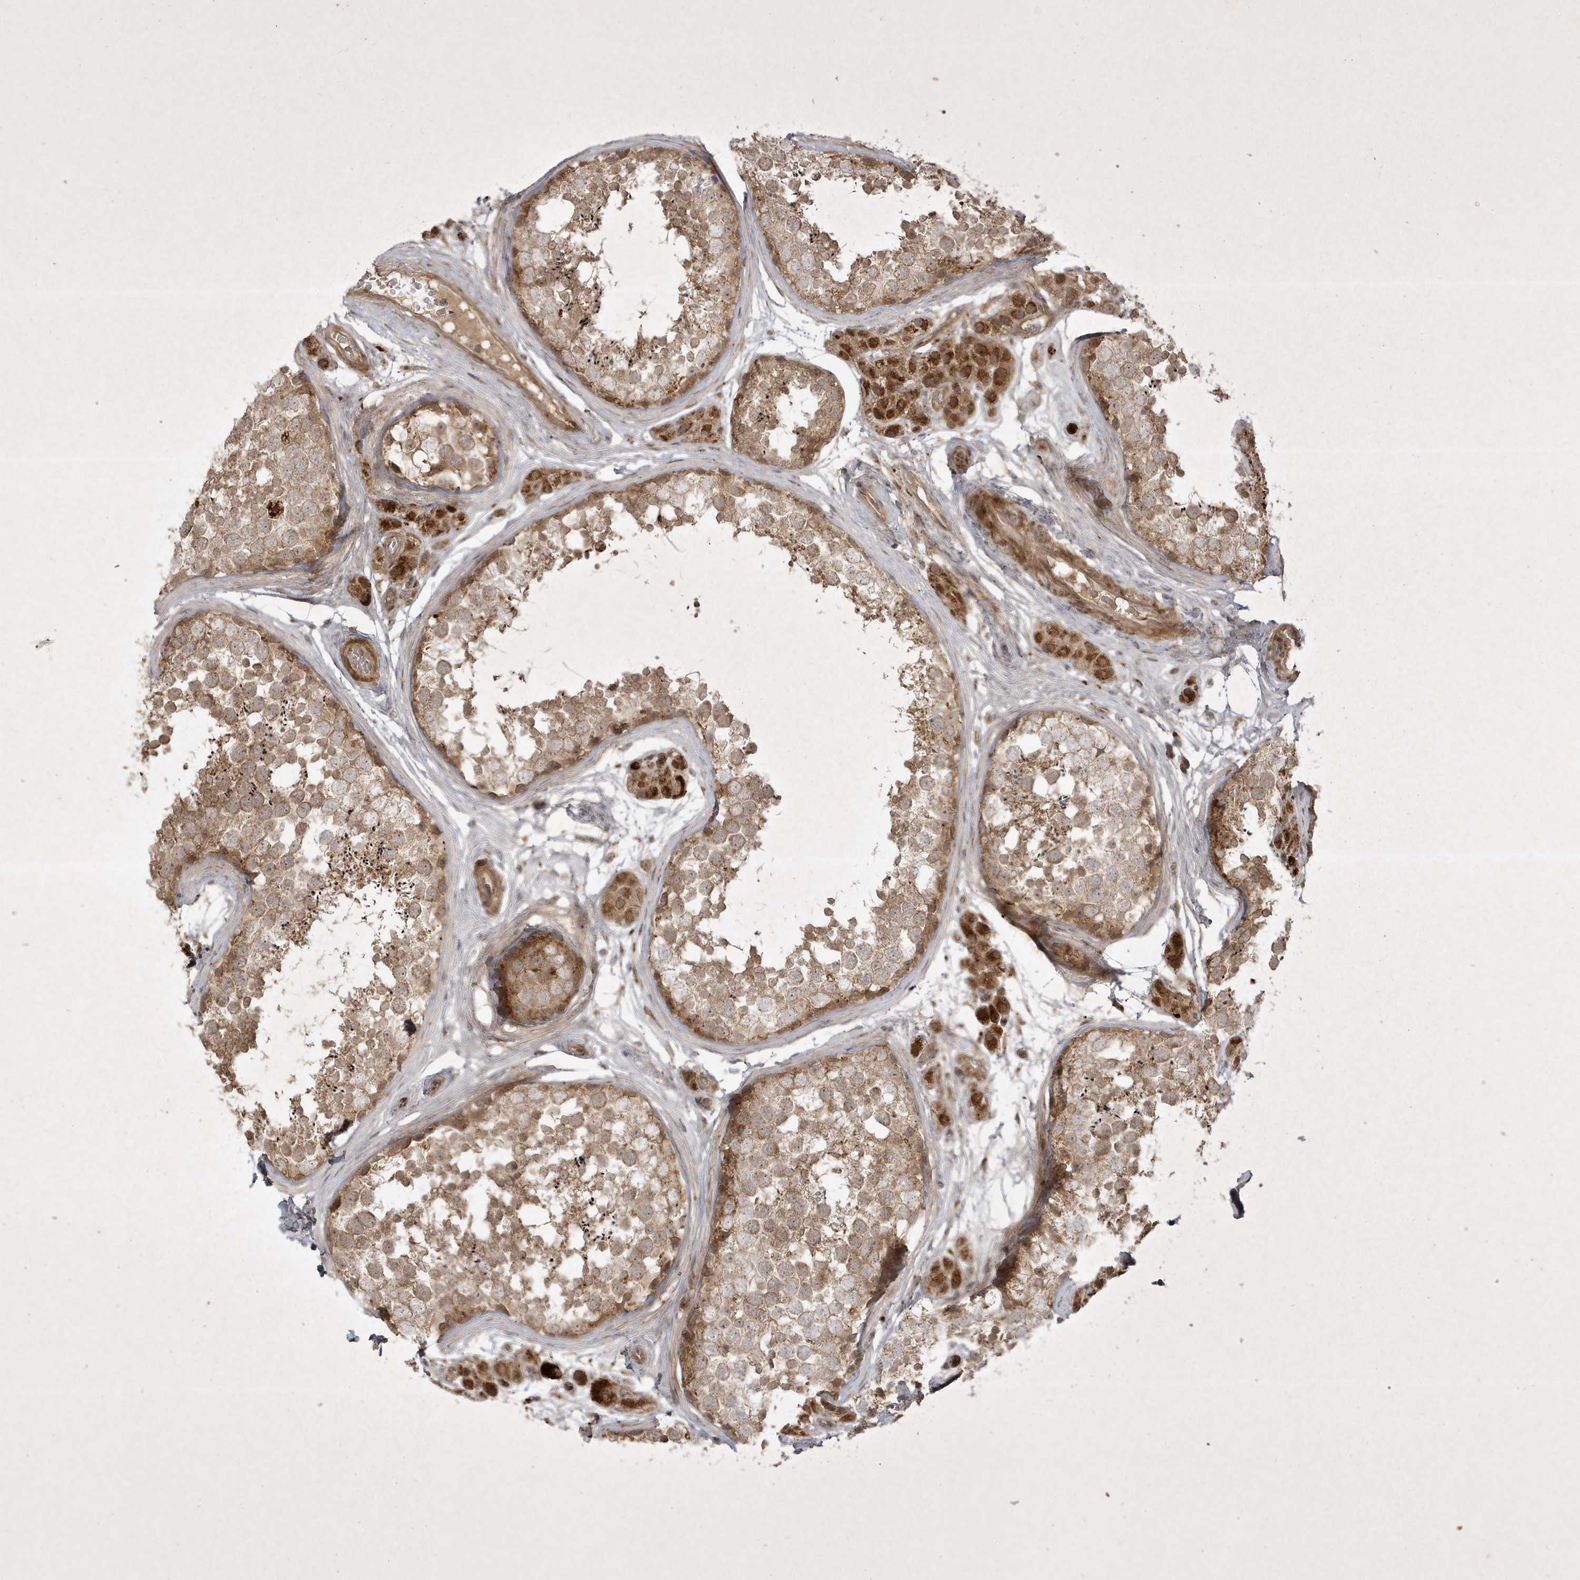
{"staining": {"intensity": "moderate", "quantity": ">75%", "location": "cytoplasmic/membranous"}, "tissue": "testis", "cell_type": "Cells in seminiferous ducts", "image_type": "normal", "snomed": [{"axis": "morphology", "description": "Normal tissue, NOS"}, {"axis": "topography", "description": "Testis"}], "caption": "Protein expression analysis of normal testis reveals moderate cytoplasmic/membranous expression in approximately >75% of cells in seminiferous ducts.", "gene": "FAM83C", "patient": {"sex": "male", "age": 56}}